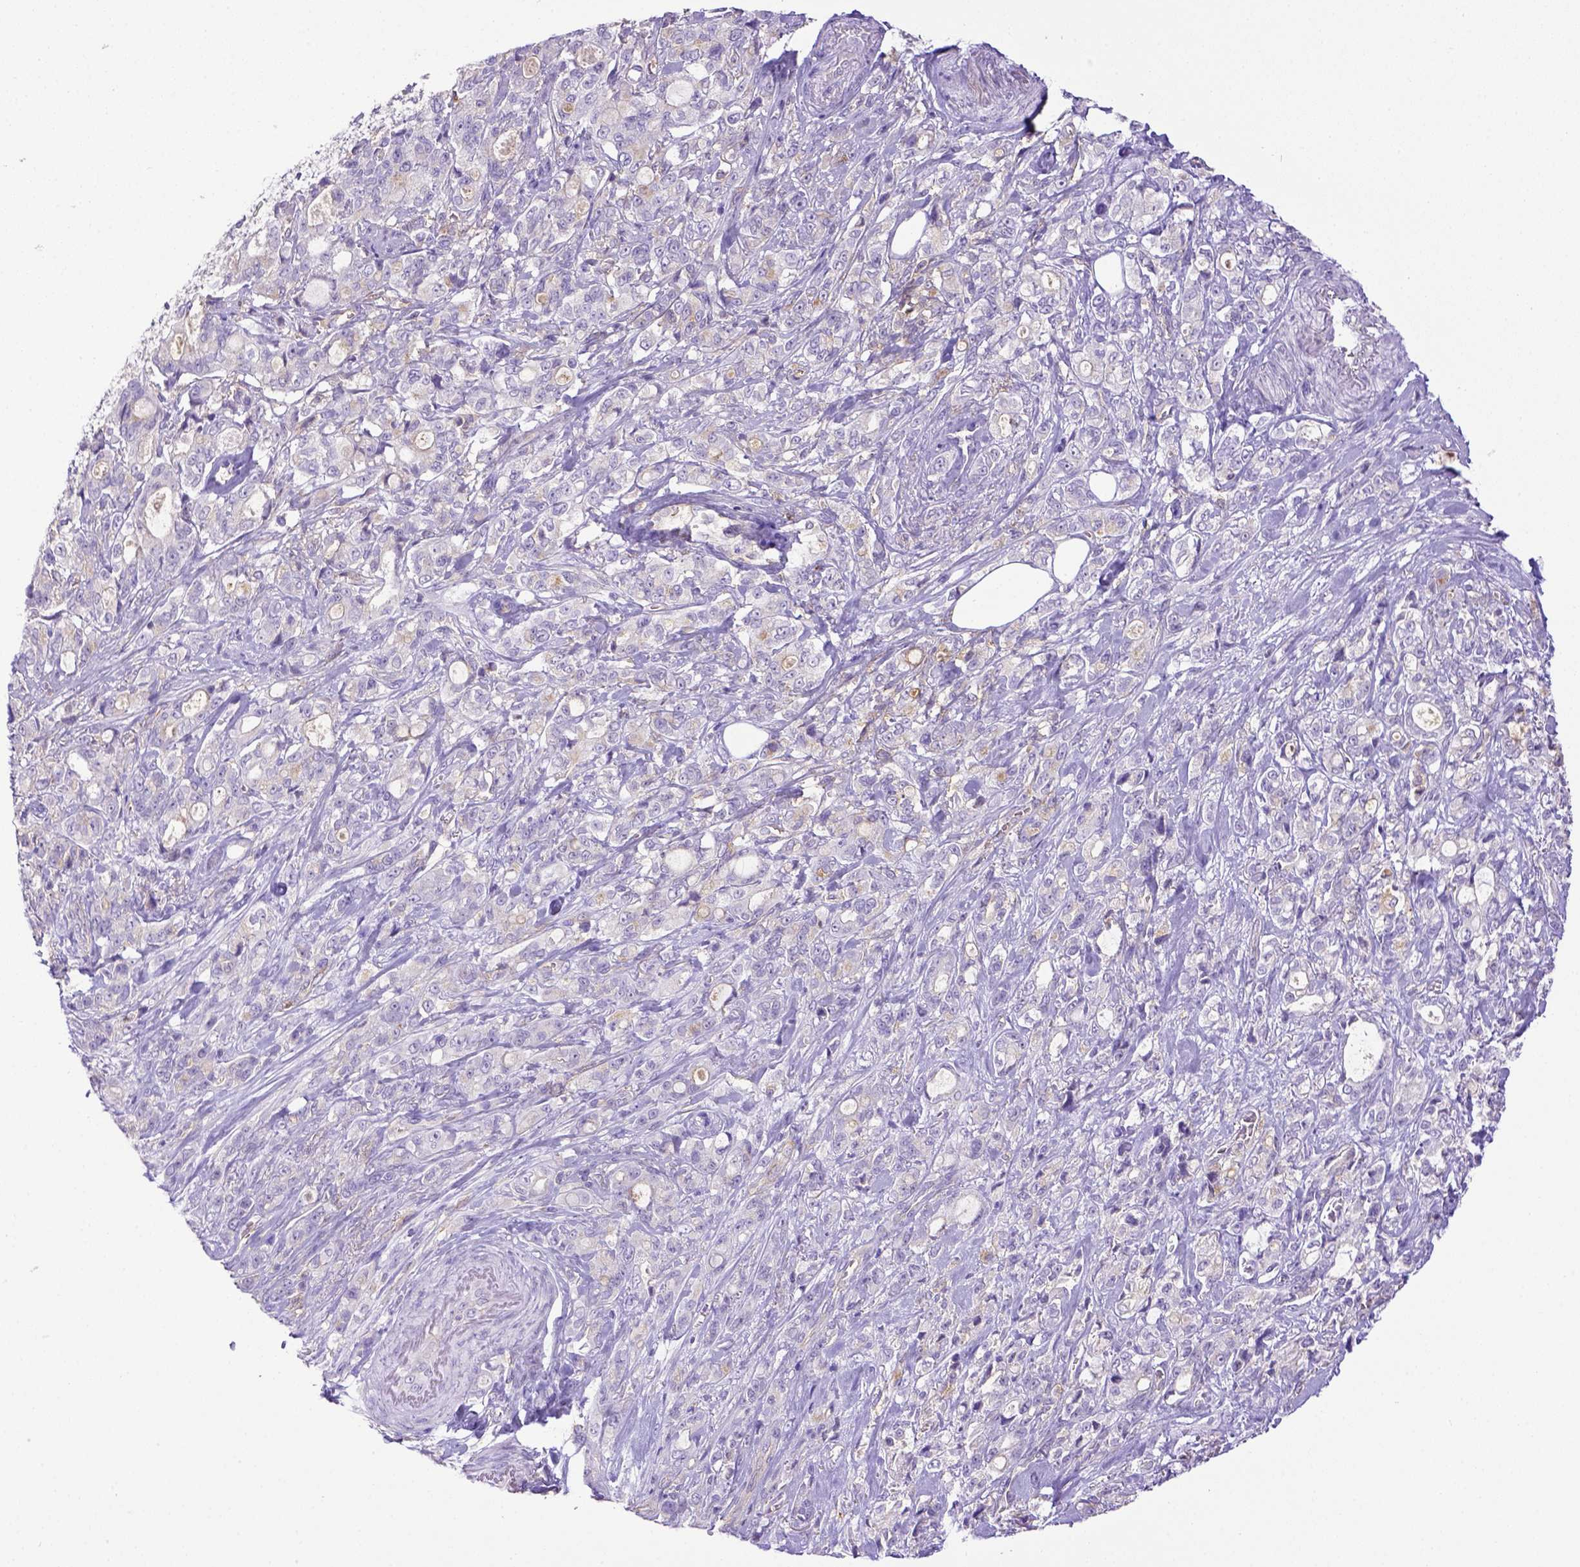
{"staining": {"intensity": "negative", "quantity": "none", "location": "none"}, "tissue": "stomach cancer", "cell_type": "Tumor cells", "image_type": "cancer", "snomed": [{"axis": "morphology", "description": "Adenocarcinoma, NOS"}, {"axis": "topography", "description": "Stomach"}], "caption": "Immunohistochemistry of human adenocarcinoma (stomach) exhibits no expression in tumor cells.", "gene": "CD40", "patient": {"sex": "male", "age": 63}}